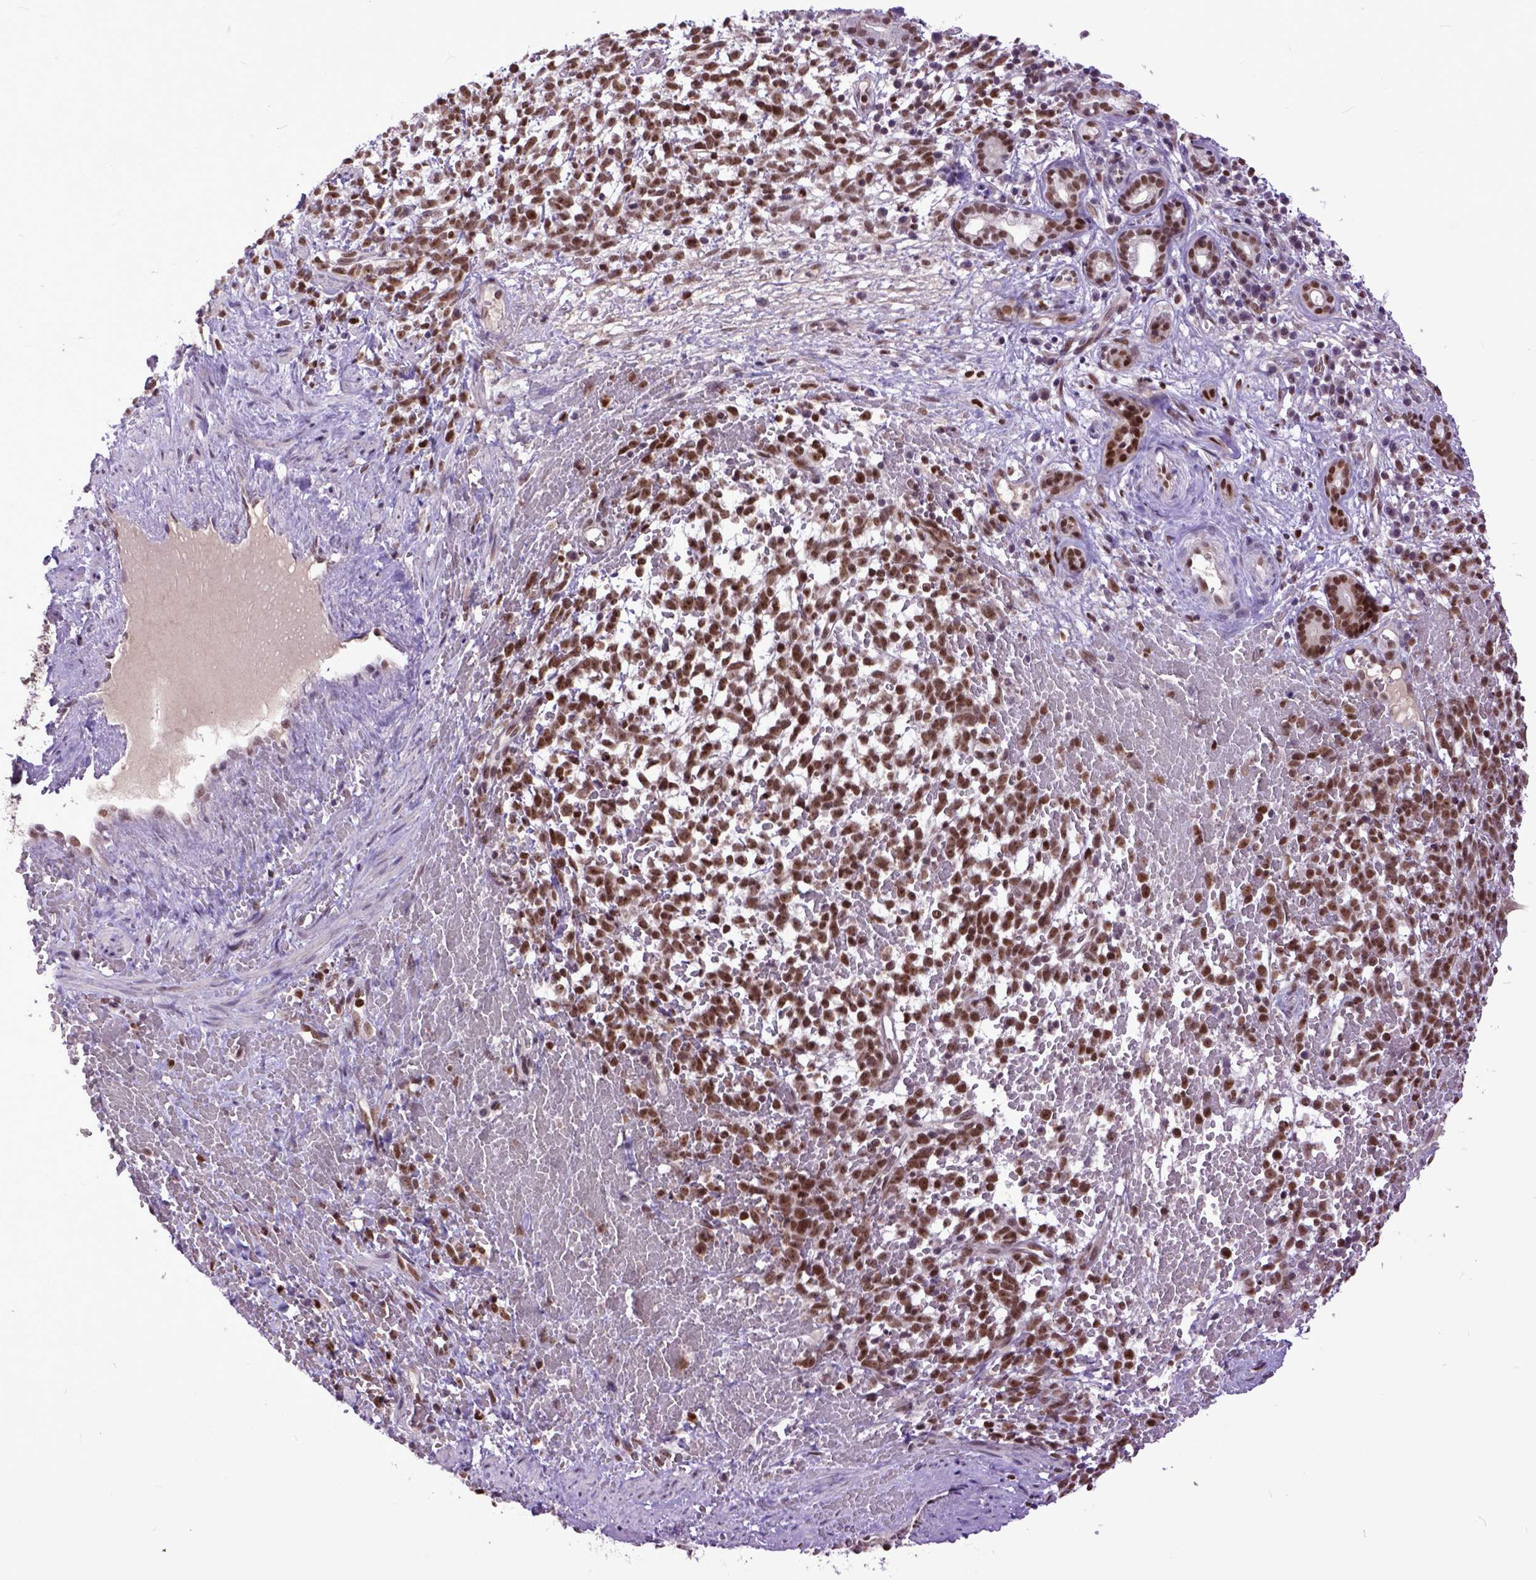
{"staining": {"intensity": "moderate", "quantity": ">75%", "location": "nuclear"}, "tissue": "melanoma", "cell_type": "Tumor cells", "image_type": "cancer", "snomed": [{"axis": "morphology", "description": "Malignant melanoma, NOS"}, {"axis": "topography", "description": "Skin"}], "caption": "Tumor cells show moderate nuclear positivity in approximately >75% of cells in melanoma. The protein of interest is shown in brown color, while the nuclei are stained blue.", "gene": "RCC2", "patient": {"sex": "female", "age": 70}}